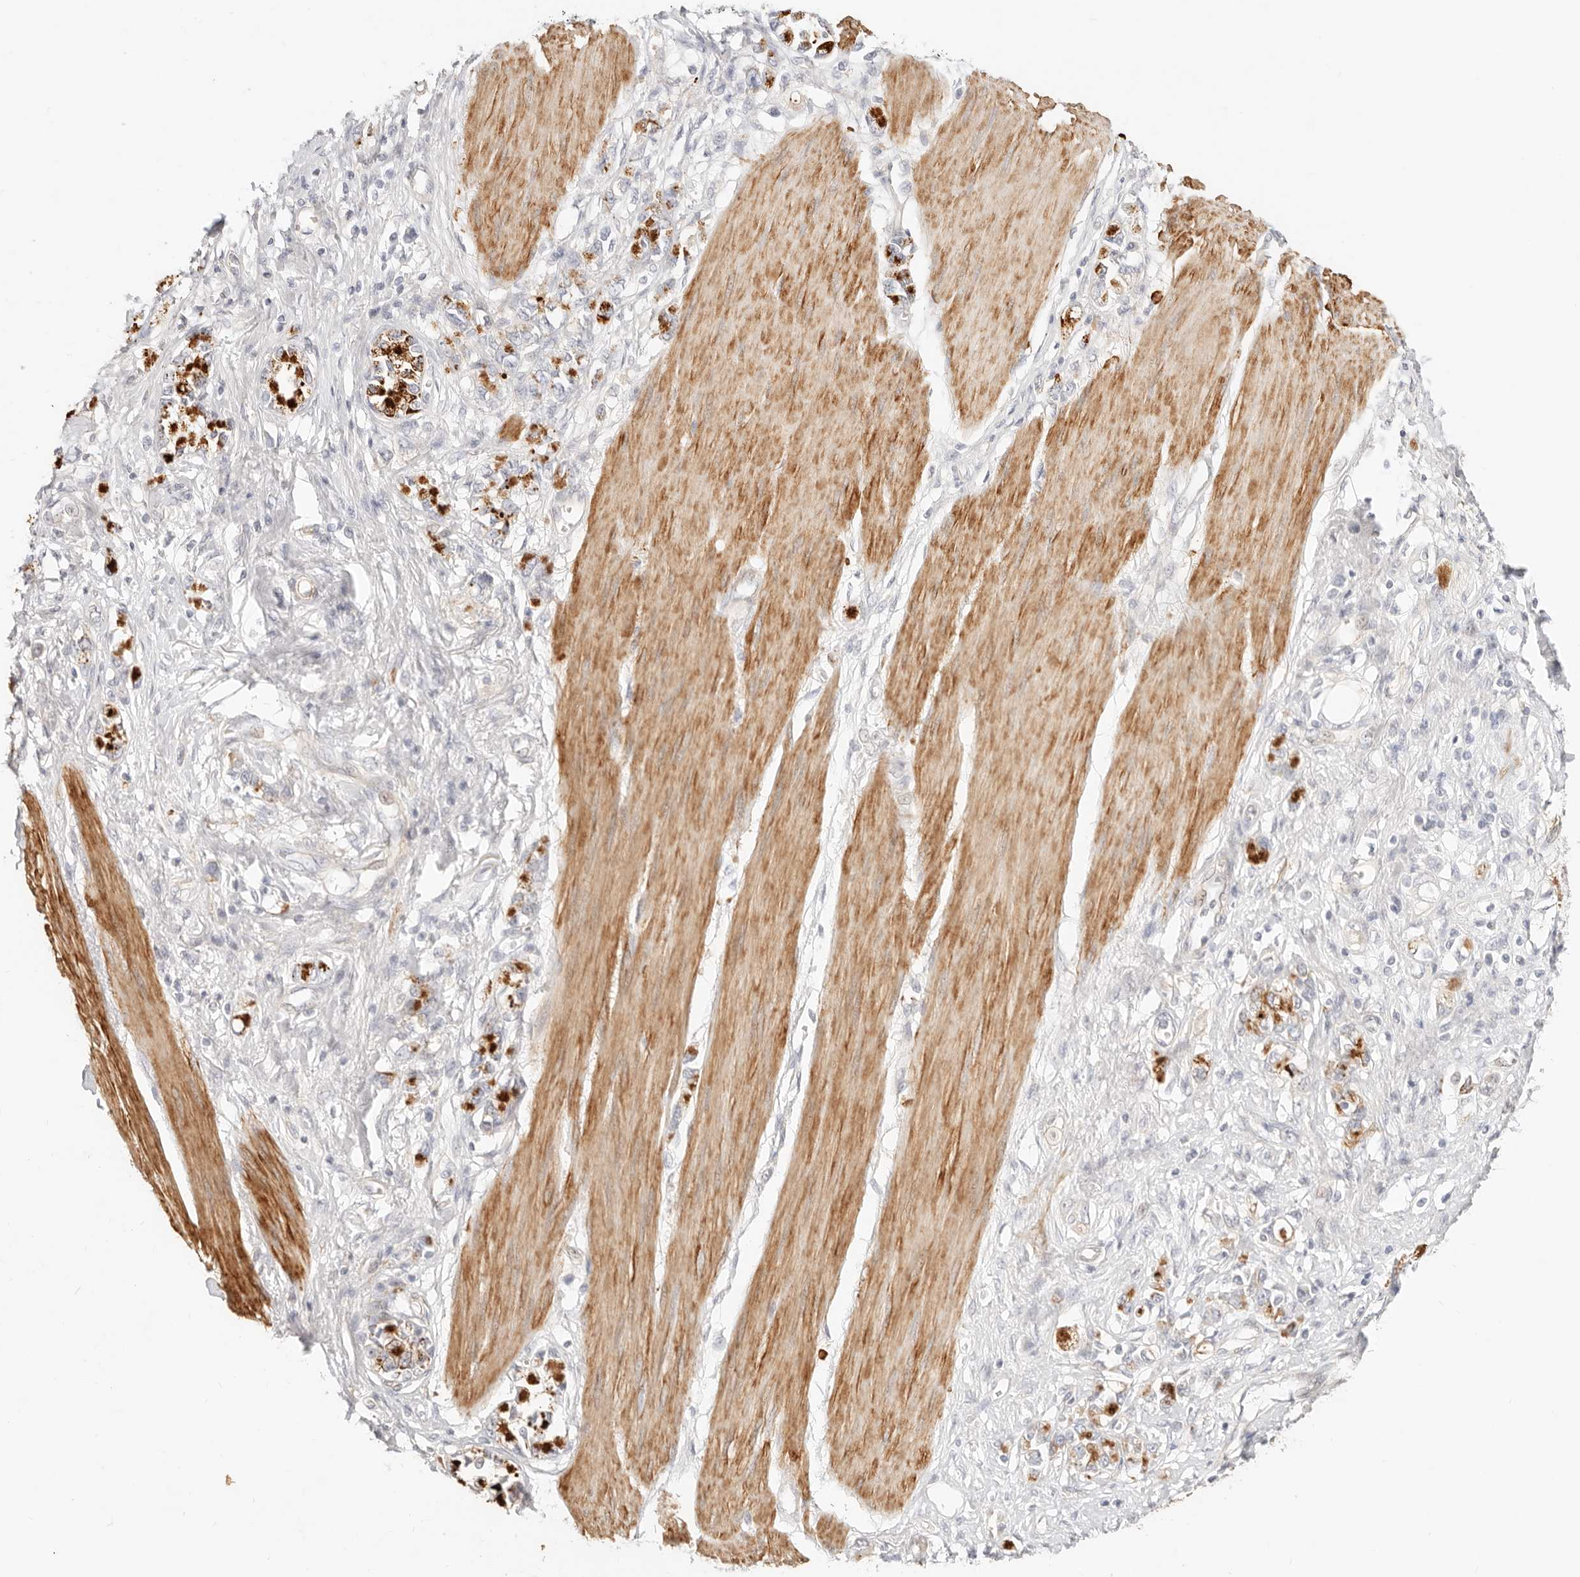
{"staining": {"intensity": "negative", "quantity": "none", "location": "none"}, "tissue": "stomach cancer", "cell_type": "Tumor cells", "image_type": "cancer", "snomed": [{"axis": "morphology", "description": "Adenocarcinoma, NOS"}, {"axis": "topography", "description": "Stomach"}], "caption": "This micrograph is of adenocarcinoma (stomach) stained with immunohistochemistry to label a protein in brown with the nuclei are counter-stained blue. There is no expression in tumor cells.", "gene": "UBXN10", "patient": {"sex": "female", "age": 76}}